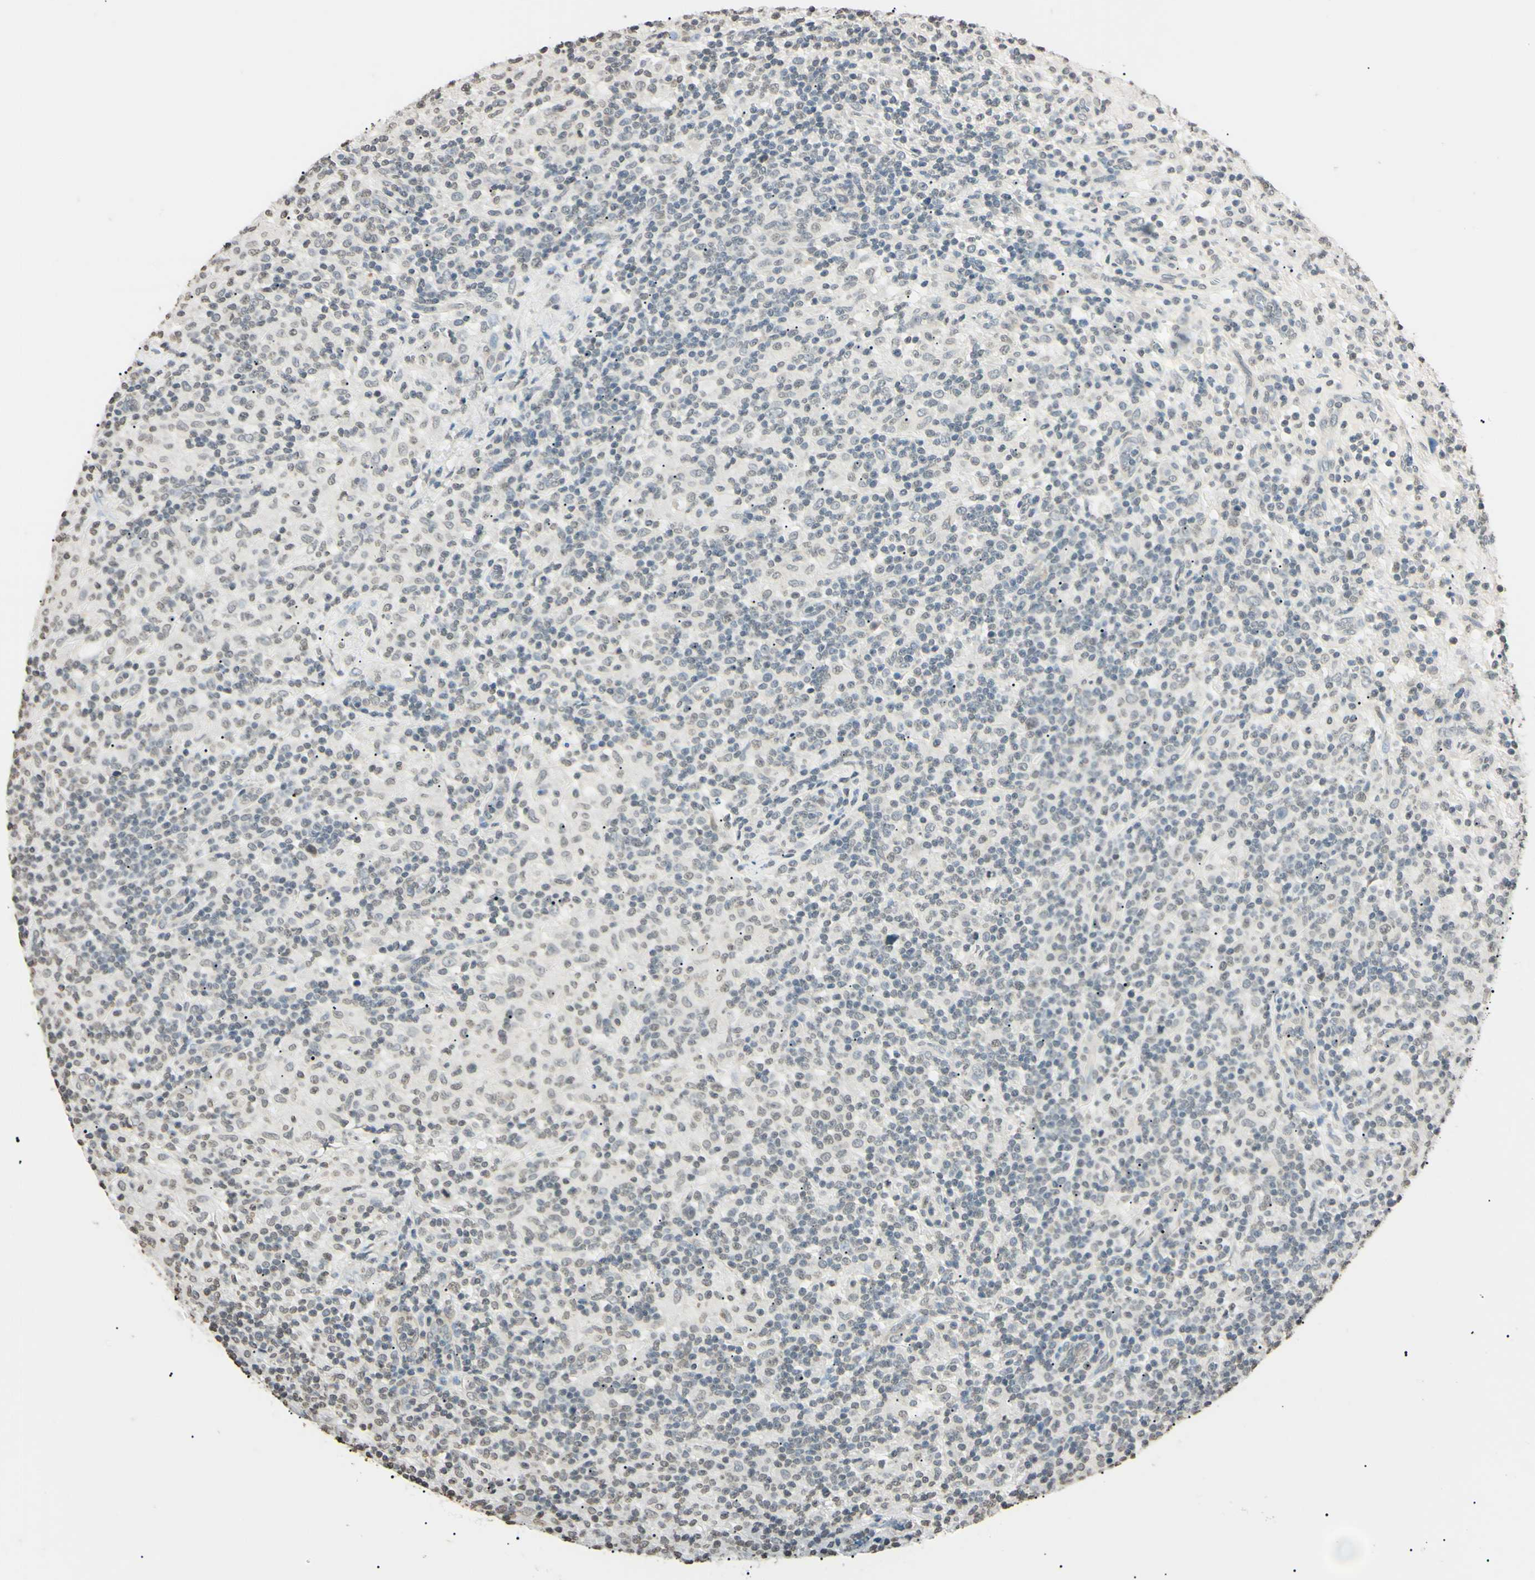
{"staining": {"intensity": "weak", "quantity": "<25%", "location": "nuclear"}, "tissue": "lymphoma", "cell_type": "Tumor cells", "image_type": "cancer", "snomed": [{"axis": "morphology", "description": "Hodgkin's disease, NOS"}, {"axis": "topography", "description": "Lymph node"}], "caption": "Protein analysis of Hodgkin's disease exhibits no significant staining in tumor cells.", "gene": "CDC45", "patient": {"sex": "male", "age": 70}}